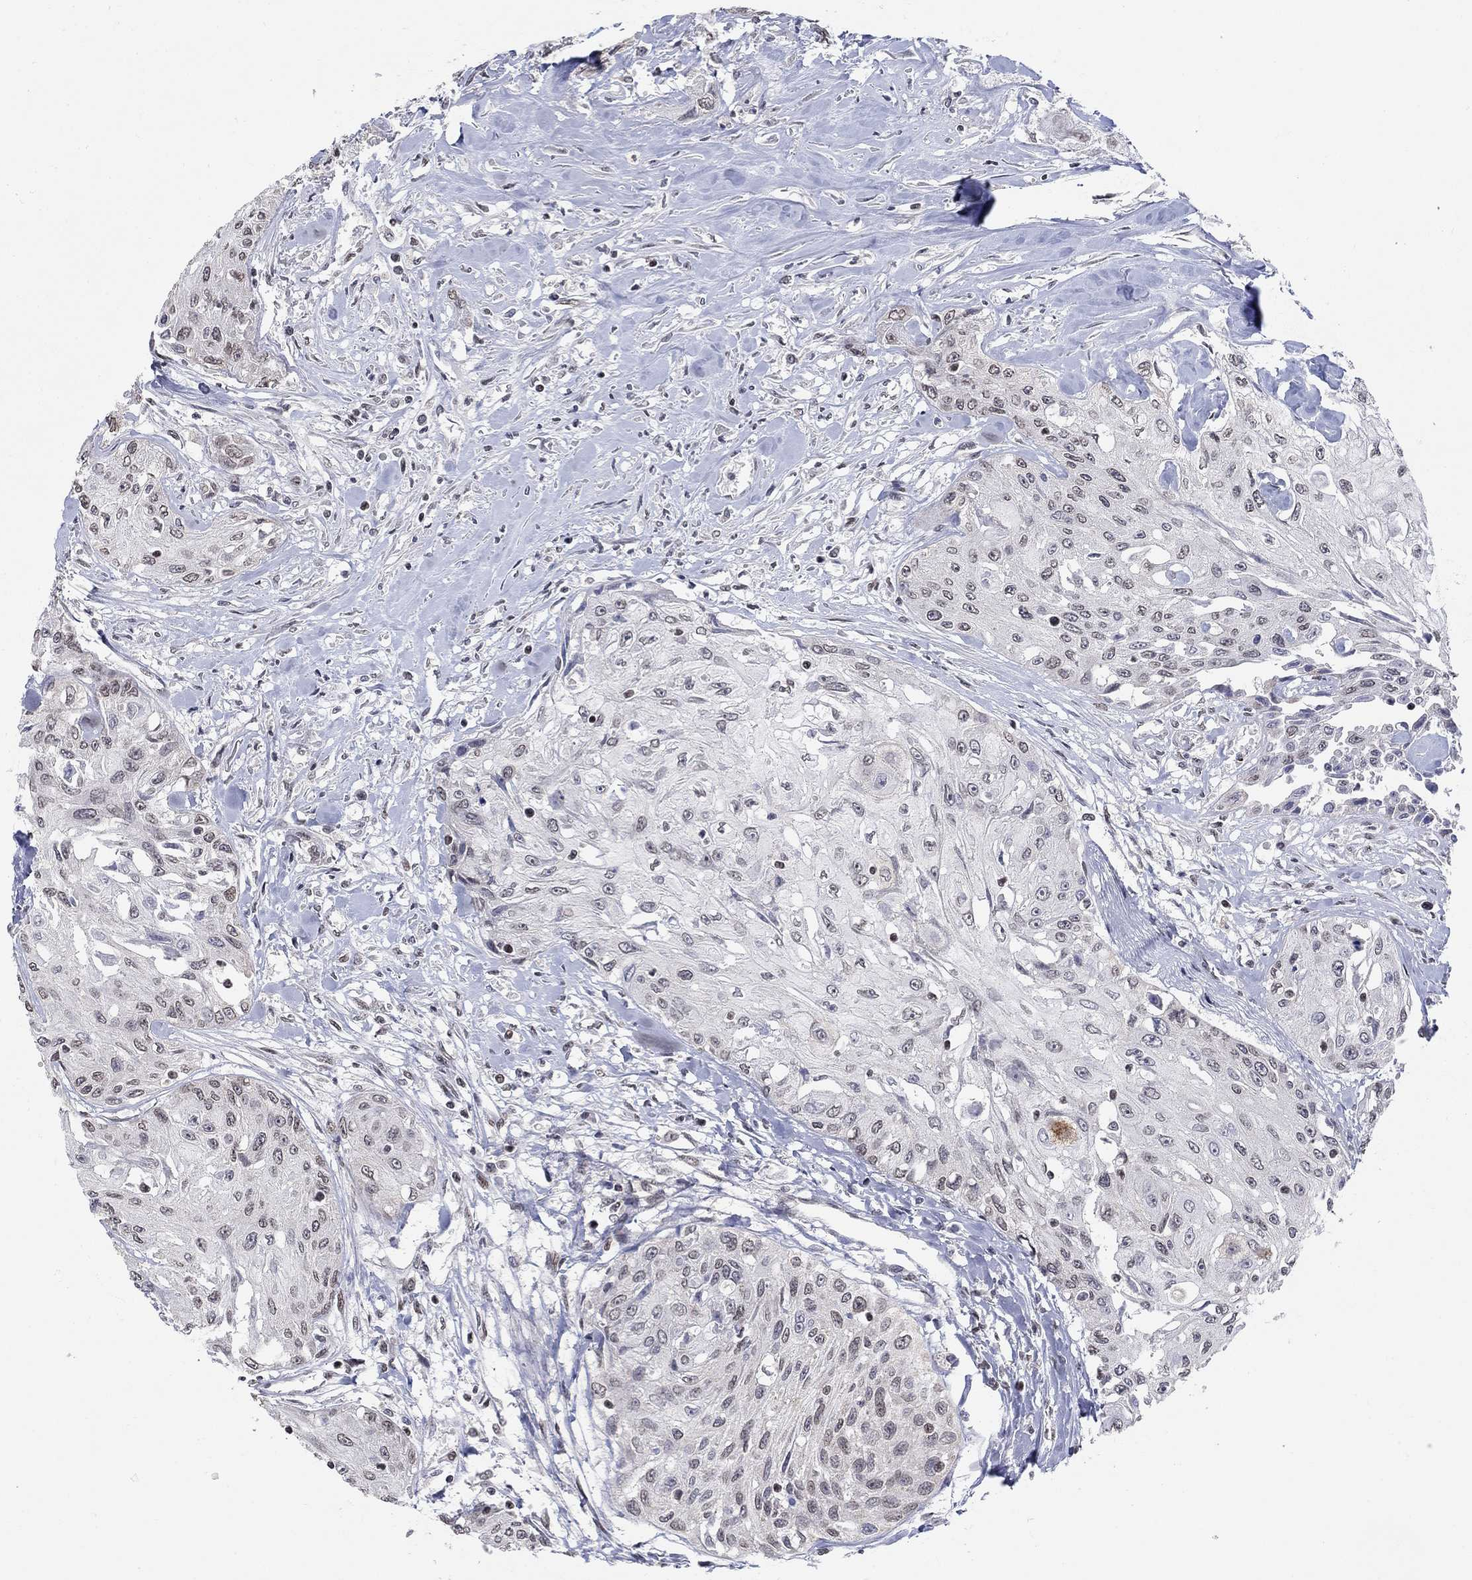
{"staining": {"intensity": "negative", "quantity": "none", "location": "none"}, "tissue": "head and neck cancer", "cell_type": "Tumor cells", "image_type": "cancer", "snomed": [{"axis": "morphology", "description": "Normal tissue, NOS"}, {"axis": "morphology", "description": "Squamous cell carcinoma, NOS"}, {"axis": "topography", "description": "Oral tissue"}, {"axis": "topography", "description": "Peripheral nerve tissue"}, {"axis": "topography", "description": "Head-Neck"}], "caption": "IHC image of neoplastic tissue: head and neck squamous cell carcinoma stained with DAB displays no significant protein staining in tumor cells.", "gene": "KLF12", "patient": {"sex": "female", "age": 59}}